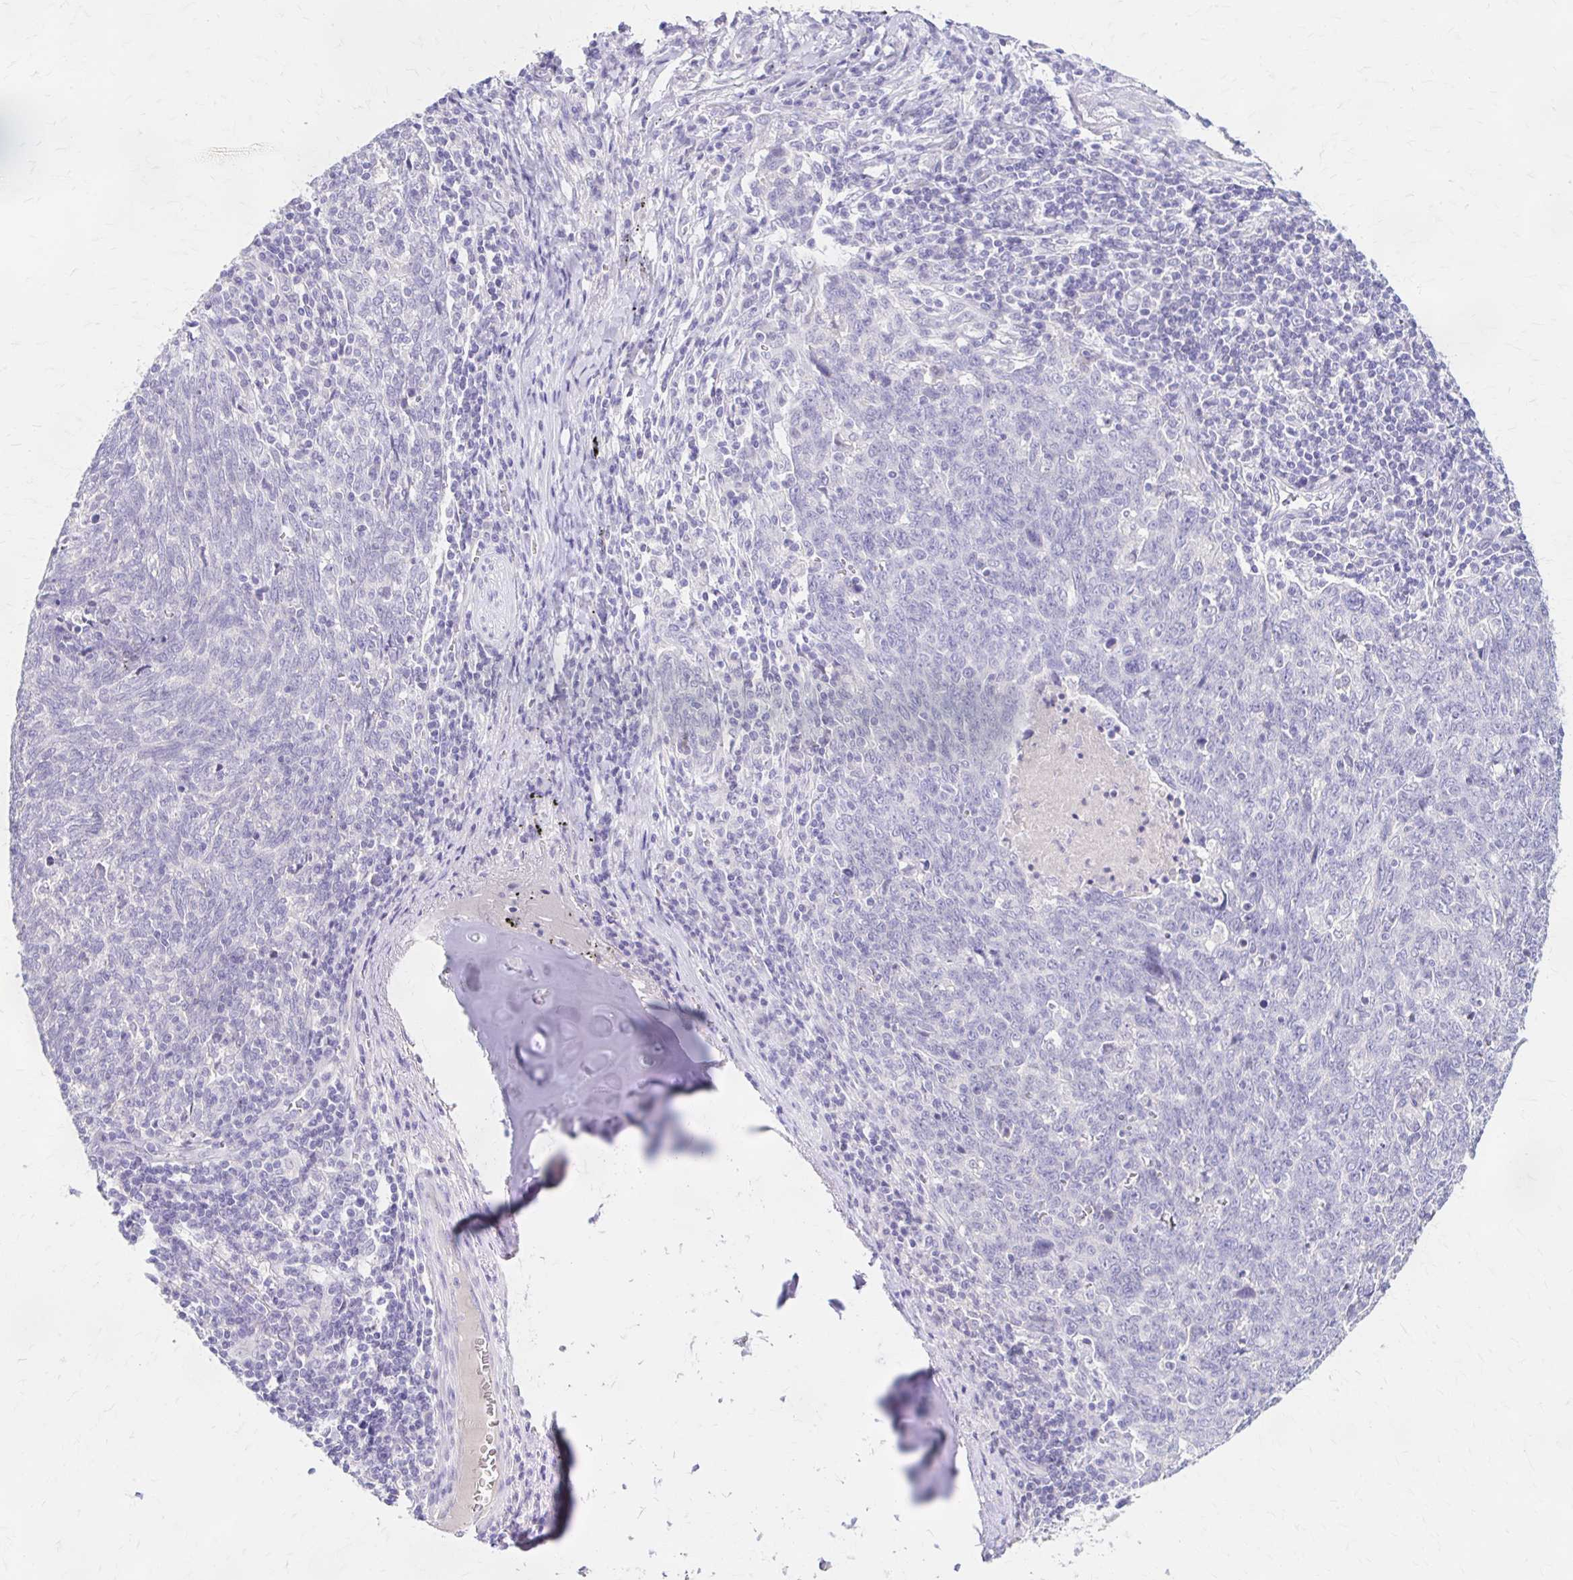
{"staining": {"intensity": "negative", "quantity": "none", "location": "none"}, "tissue": "lung cancer", "cell_type": "Tumor cells", "image_type": "cancer", "snomed": [{"axis": "morphology", "description": "Squamous cell carcinoma, NOS"}, {"axis": "topography", "description": "Lung"}], "caption": "Human lung cancer (squamous cell carcinoma) stained for a protein using IHC displays no expression in tumor cells.", "gene": "AZGP1", "patient": {"sex": "female", "age": 72}}